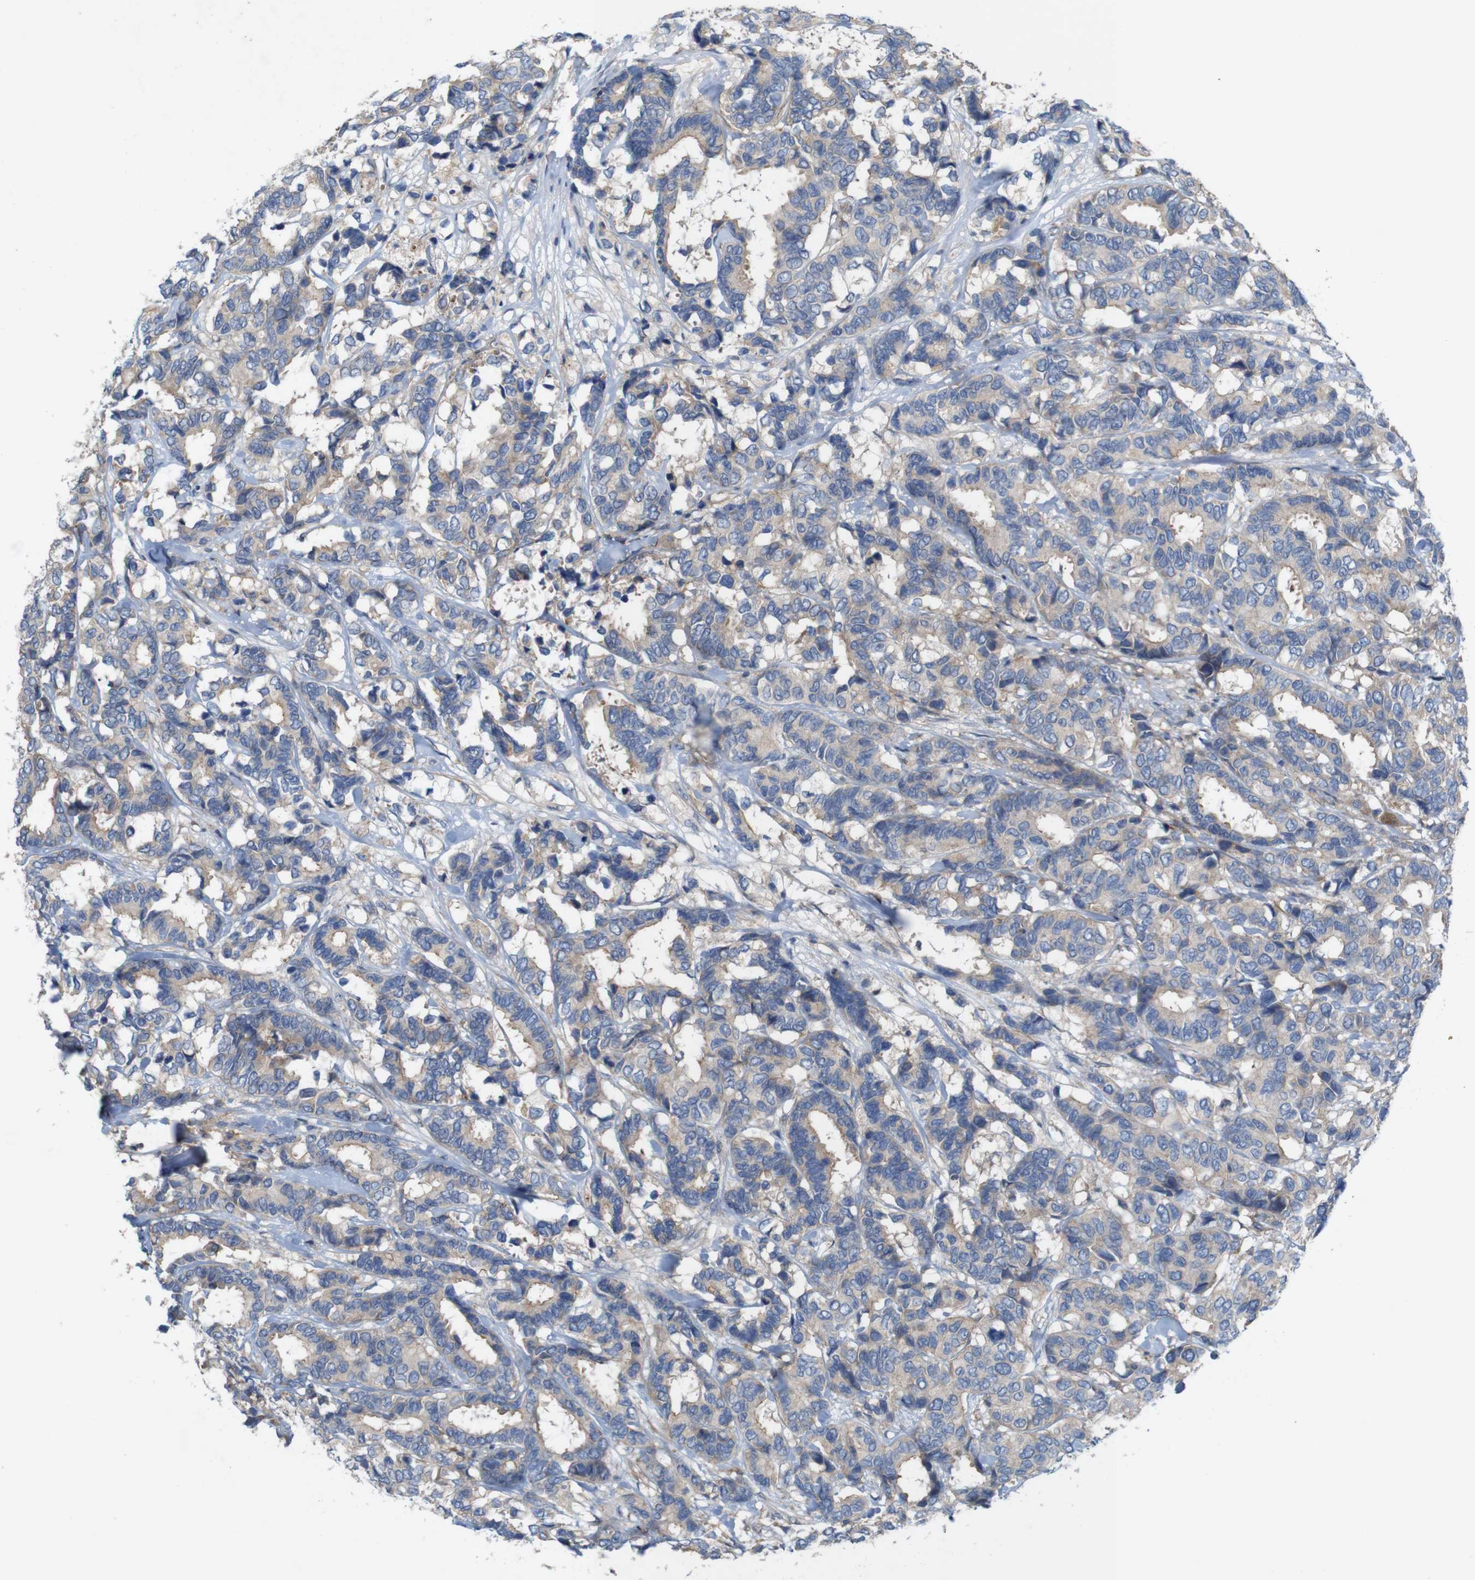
{"staining": {"intensity": "weak", "quantity": ">75%", "location": "cytoplasmic/membranous"}, "tissue": "breast cancer", "cell_type": "Tumor cells", "image_type": "cancer", "snomed": [{"axis": "morphology", "description": "Duct carcinoma"}, {"axis": "topography", "description": "Breast"}], "caption": "Breast cancer (intraductal carcinoma) tissue reveals weak cytoplasmic/membranous expression in about >75% of tumor cells (DAB (3,3'-diaminobenzidine) IHC with brightfield microscopy, high magnification).", "gene": "SIGLEC8", "patient": {"sex": "female", "age": 87}}